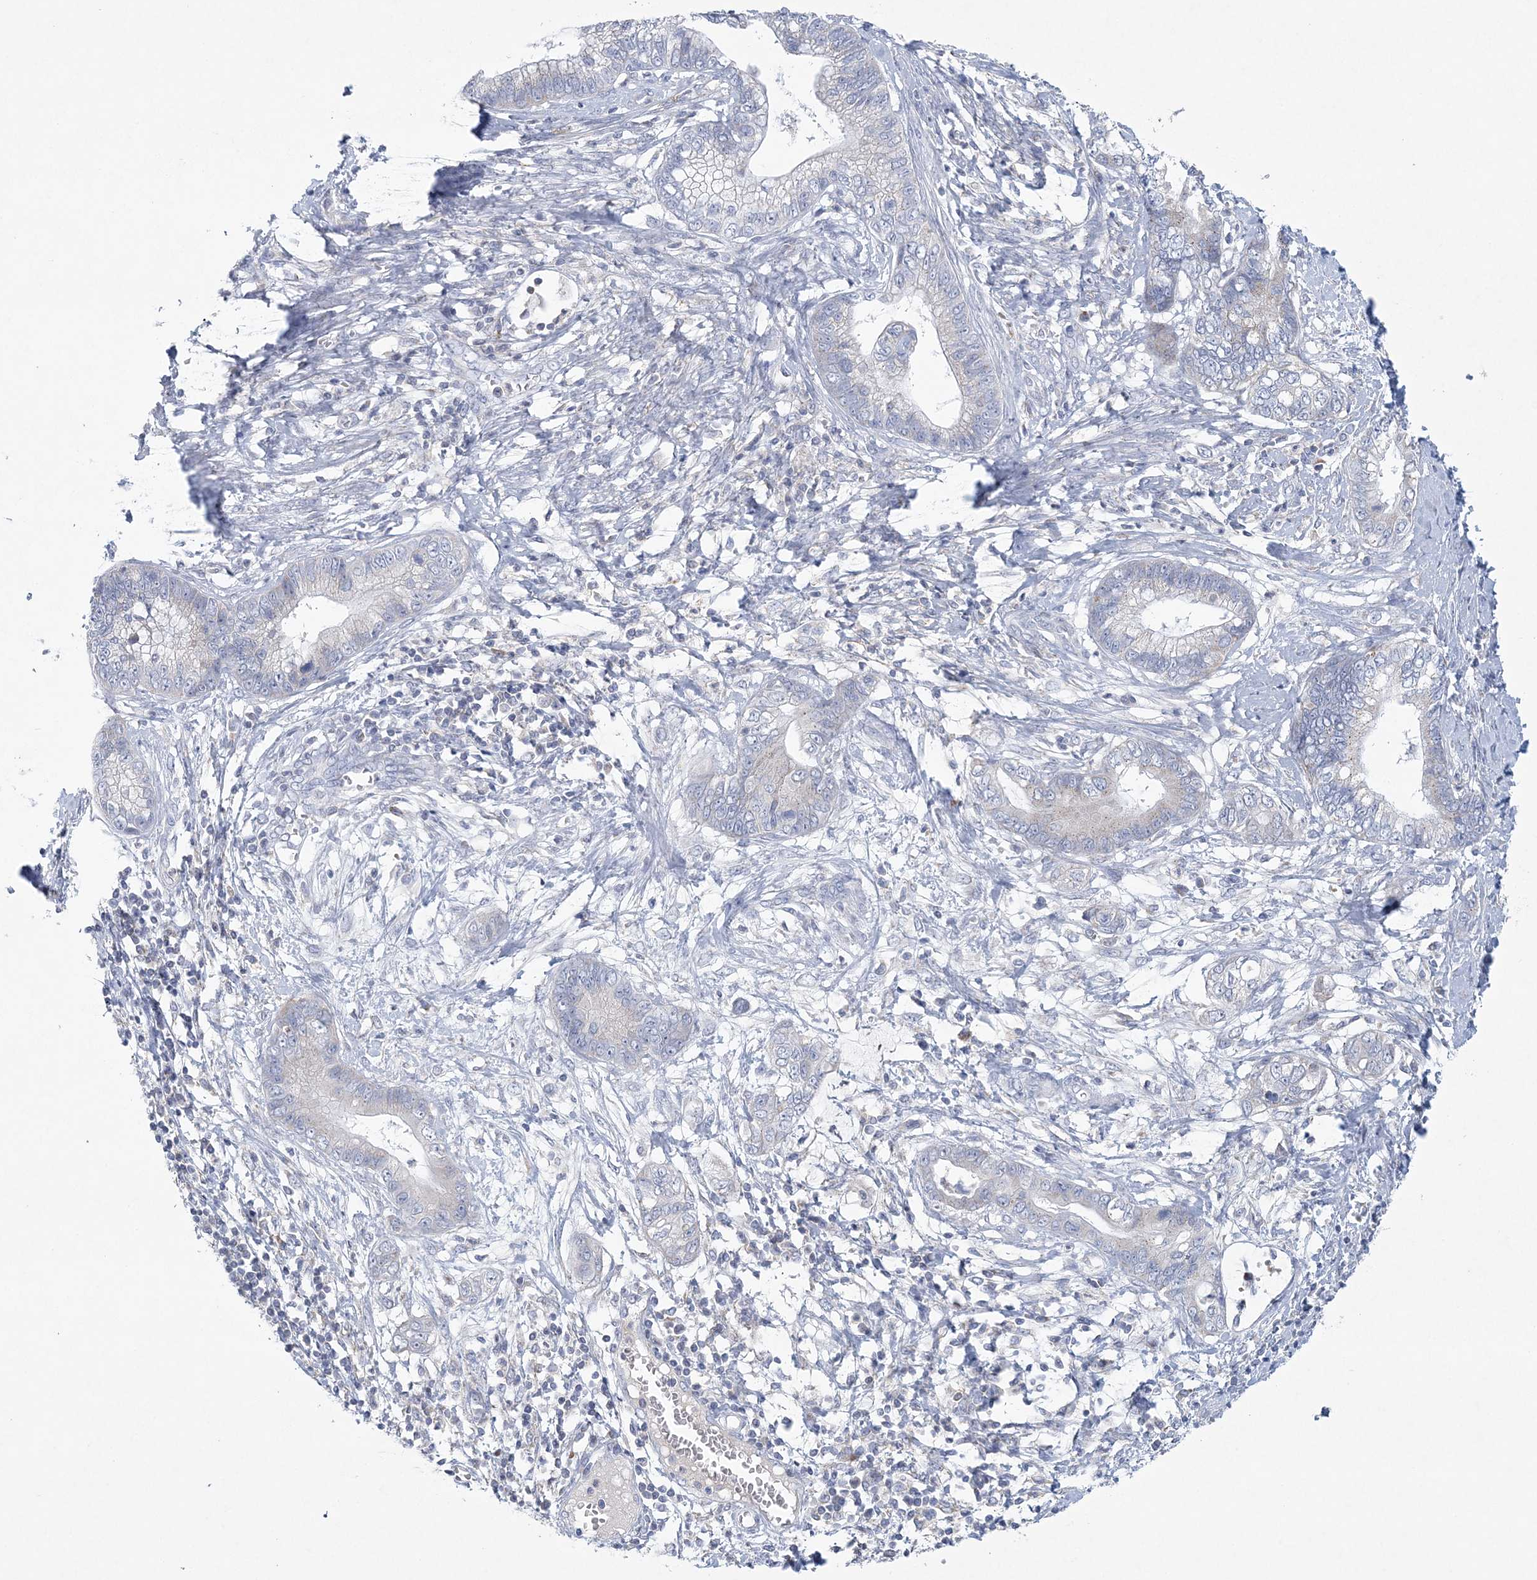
{"staining": {"intensity": "negative", "quantity": "none", "location": "none"}, "tissue": "cervical cancer", "cell_type": "Tumor cells", "image_type": "cancer", "snomed": [{"axis": "morphology", "description": "Adenocarcinoma, NOS"}, {"axis": "topography", "description": "Cervix"}], "caption": "Human cervical cancer stained for a protein using IHC exhibits no positivity in tumor cells.", "gene": "NIPAL1", "patient": {"sex": "female", "age": 44}}